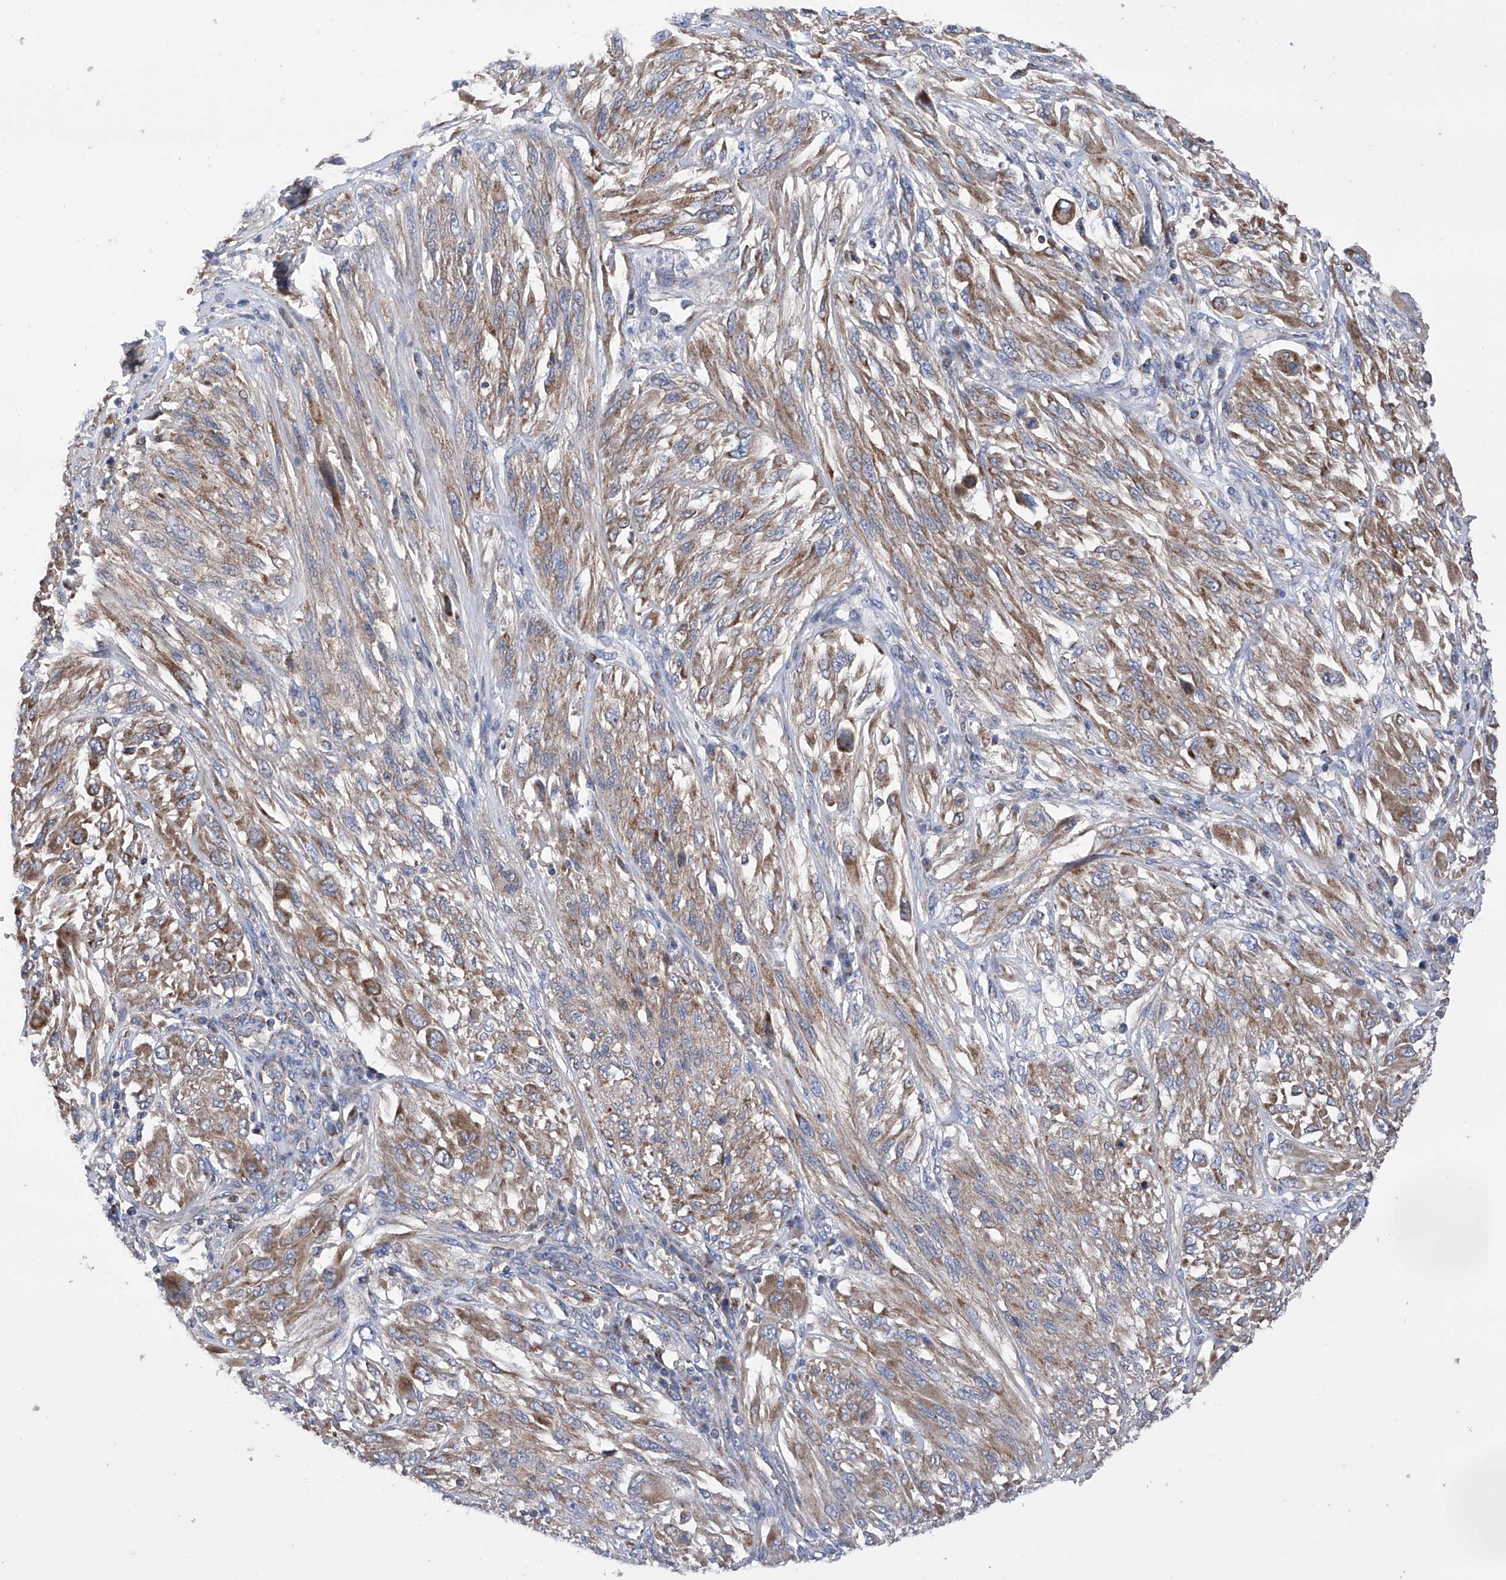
{"staining": {"intensity": "moderate", "quantity": ">75%", "location": "cytoplasmic/membranous"}, "tissue": "melanoma", "cell_type": "Tumor cells", "image_type": "cancer", "snomed": [{"axis": "morphology", "description": "Malignant melanoma, NOS"}, {"axis": "topography", "description": "Skin"}], "caption": "Malignant melanoma was stained to show a protein in brown. There is medium levels of moderate cytoplasmic/membranous staining in approximately >75% of tumor cells.", "gene": "EFCAB2", "patient": {"sex": "female", "age": 91}}